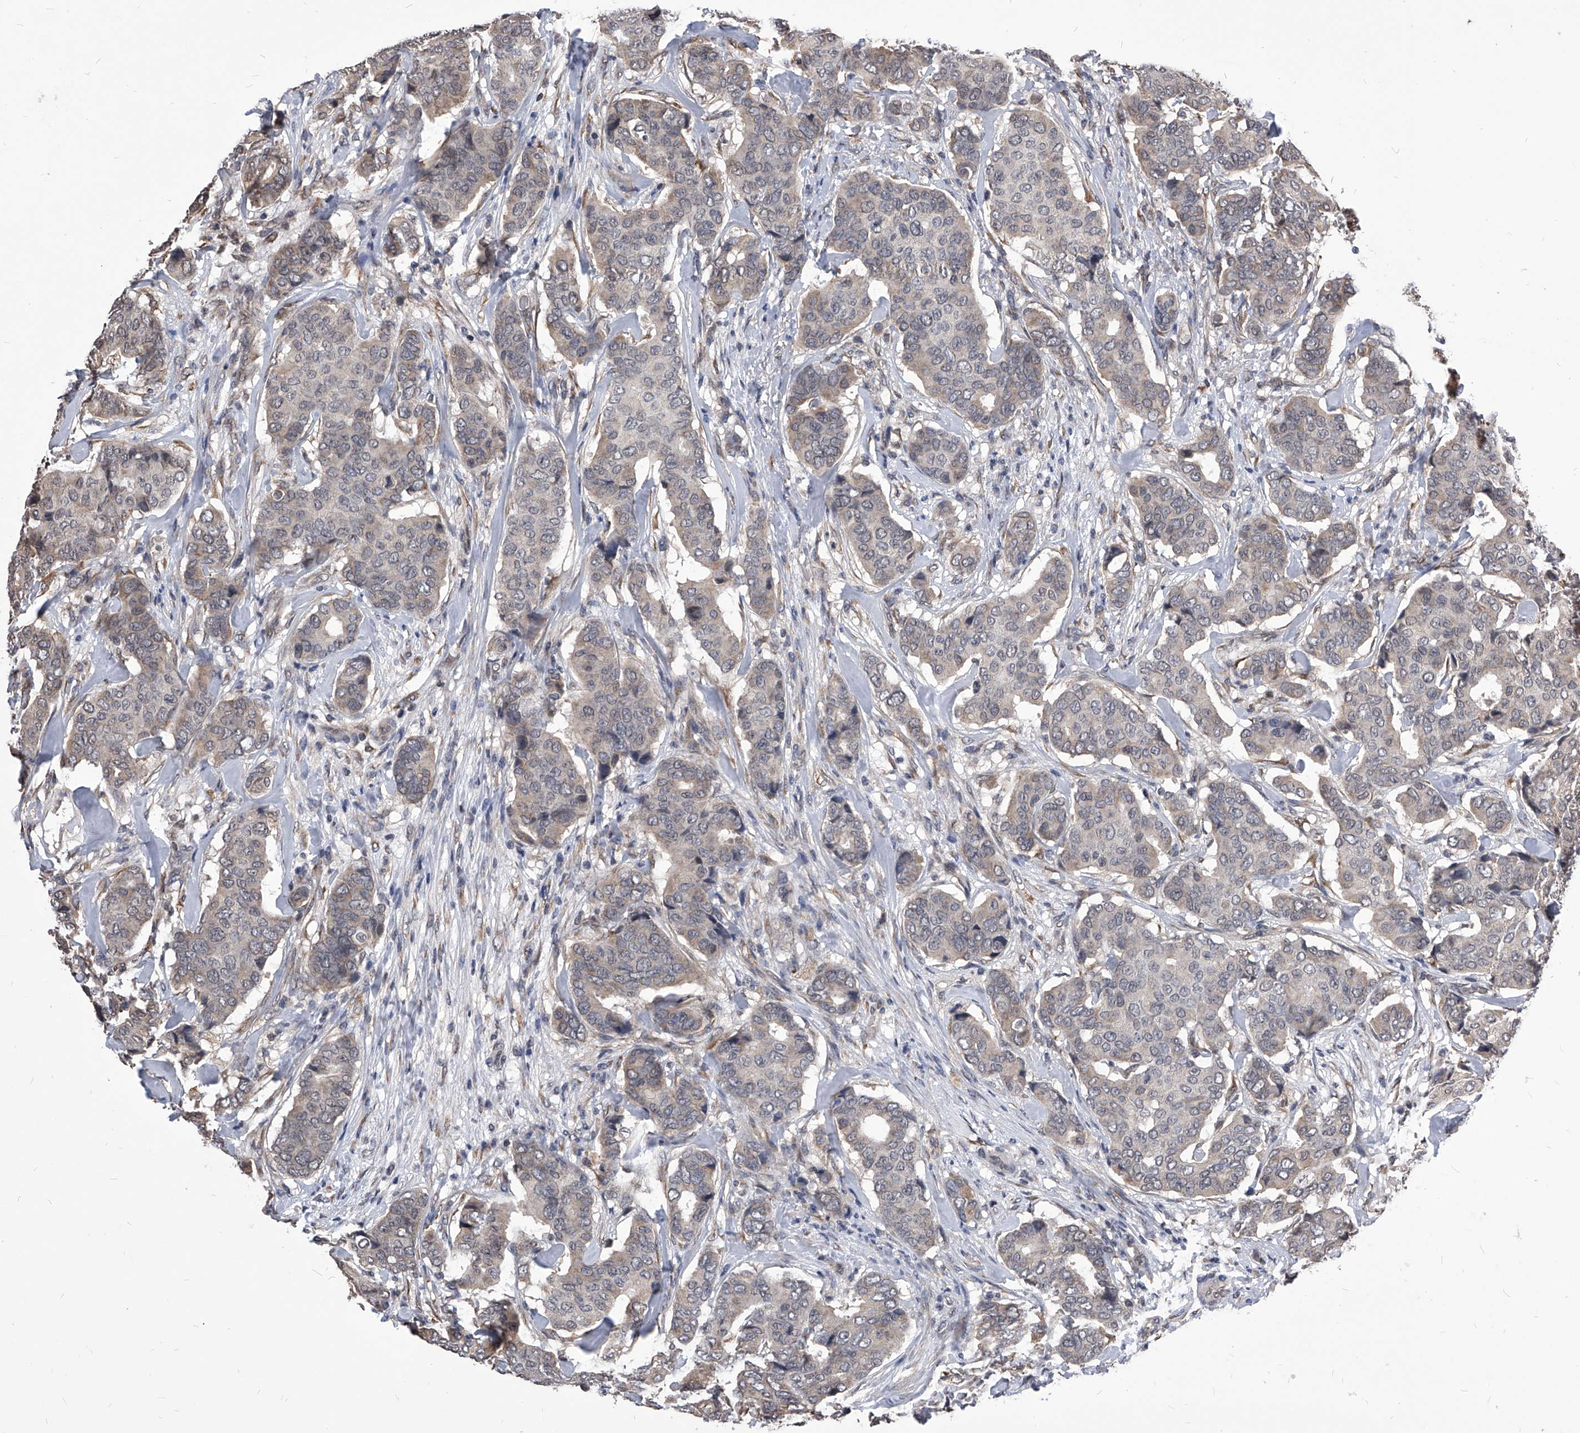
{"staining": {"intensity": "weak", "quantity": "<25%", "location": "cytoplasmic/membranous"}, "tissue": "breast cancer", "cell_type": "Tumor cells", "image_type": "cancer", "snomed": [{"axis": "morphology", "description": "Duct carcinoma"}, {"axis": "topography", "description": "Breast"}], "caption": "A photomicrograph of human infiltrating ductal carcinoma (breast) is negative for staining in tumor cells.", "gene": "ID1", "patient": {"sex": "female", "age": 75}}